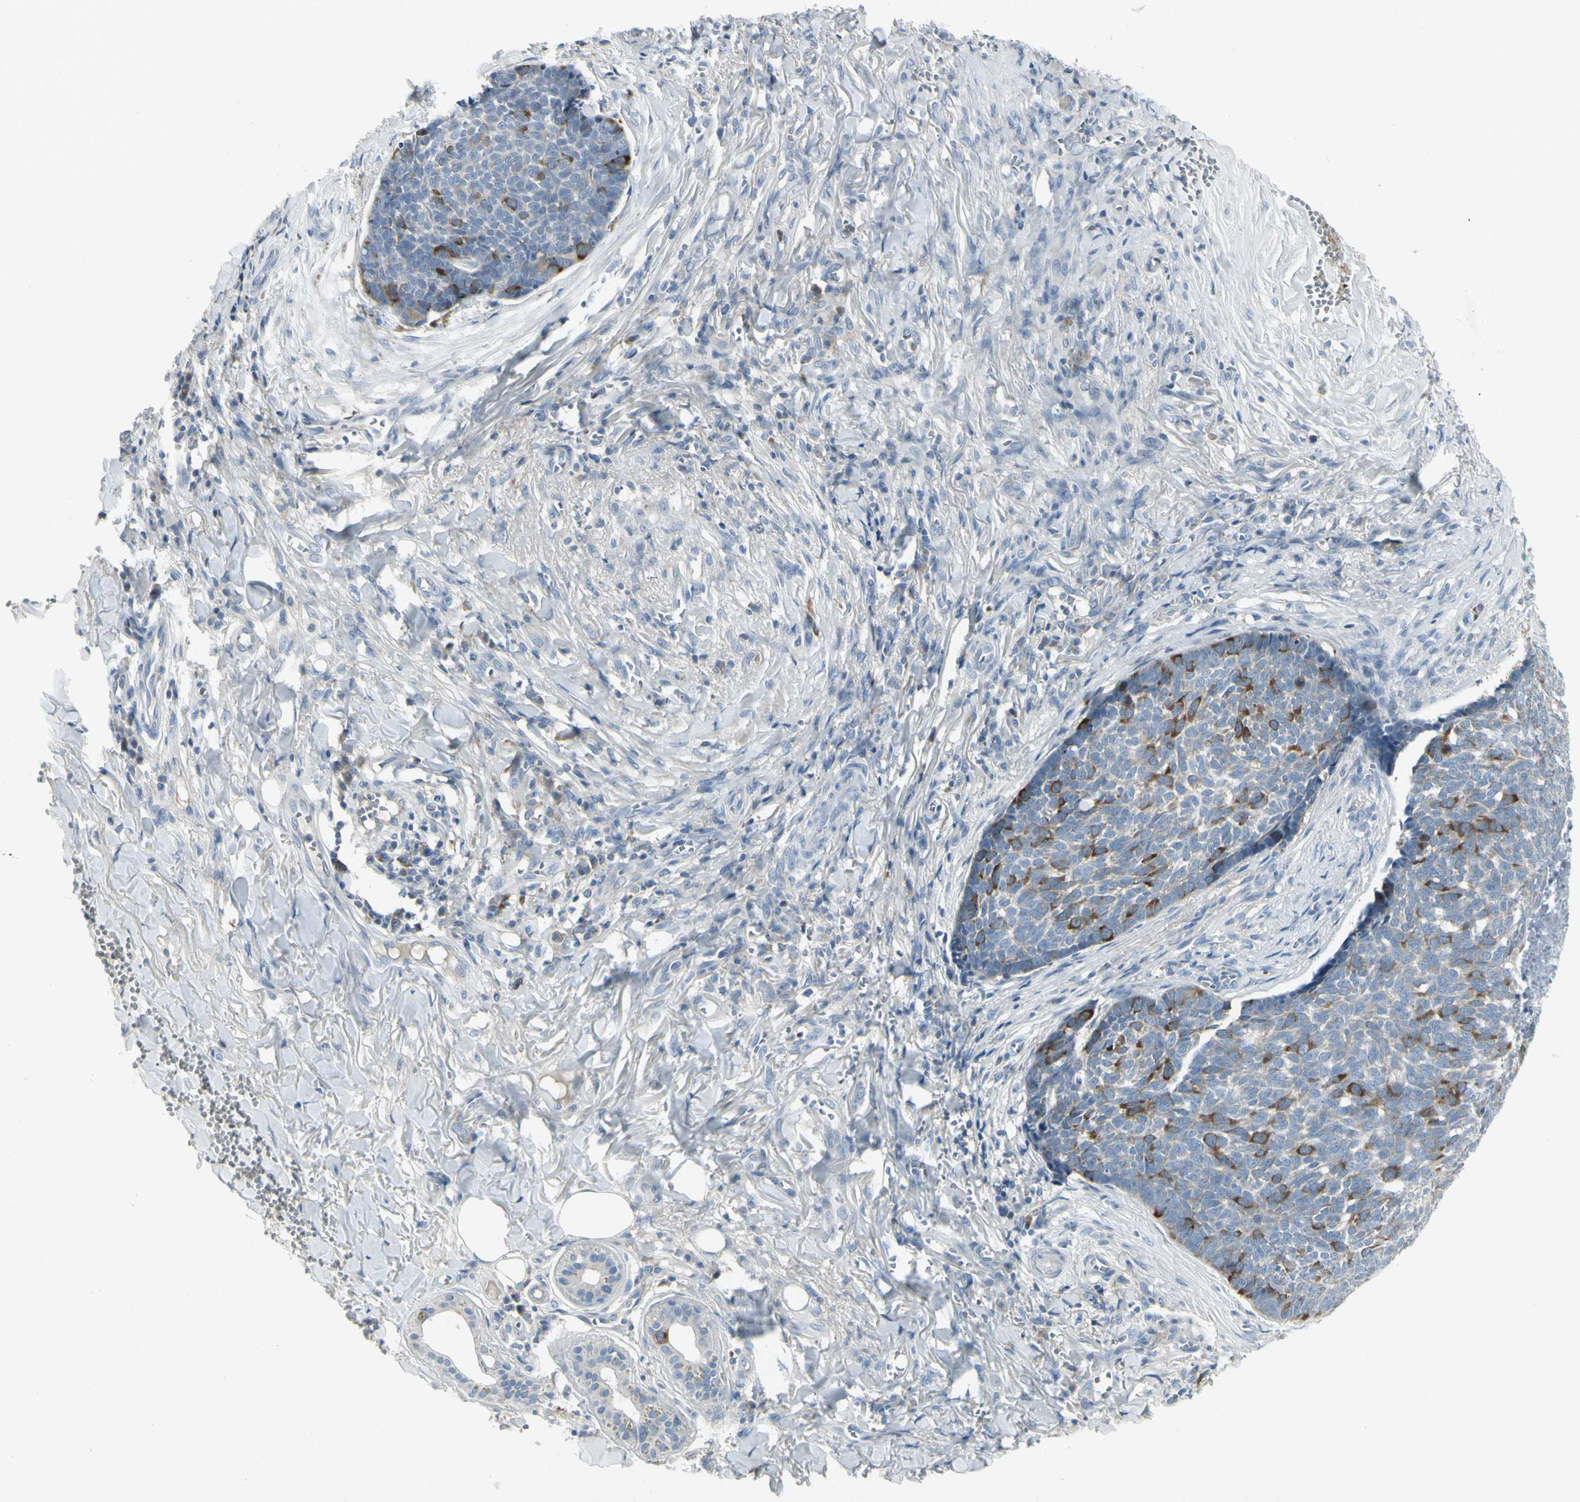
{"staining": {"intensity": "moderate", "quantity": "25%-75%", "location": "cytoplasmic/membranous"}, "tissue": "skin cancer", "cell_type": "Tumor cells", "image_type": "cancer", "snomed": [{"axis": "morphology", "description": "Basal cell carcinoma"}, {"axis": "topography", "description": "Skin"}], "caption": "This is an image of immunohistochemistry staining of skin cancer, which shows moderate expression in the cytoplasmic/membranous of tumor cells.", "gene": "CCNB2", "patient": {"sex": "male", "age": 84}}